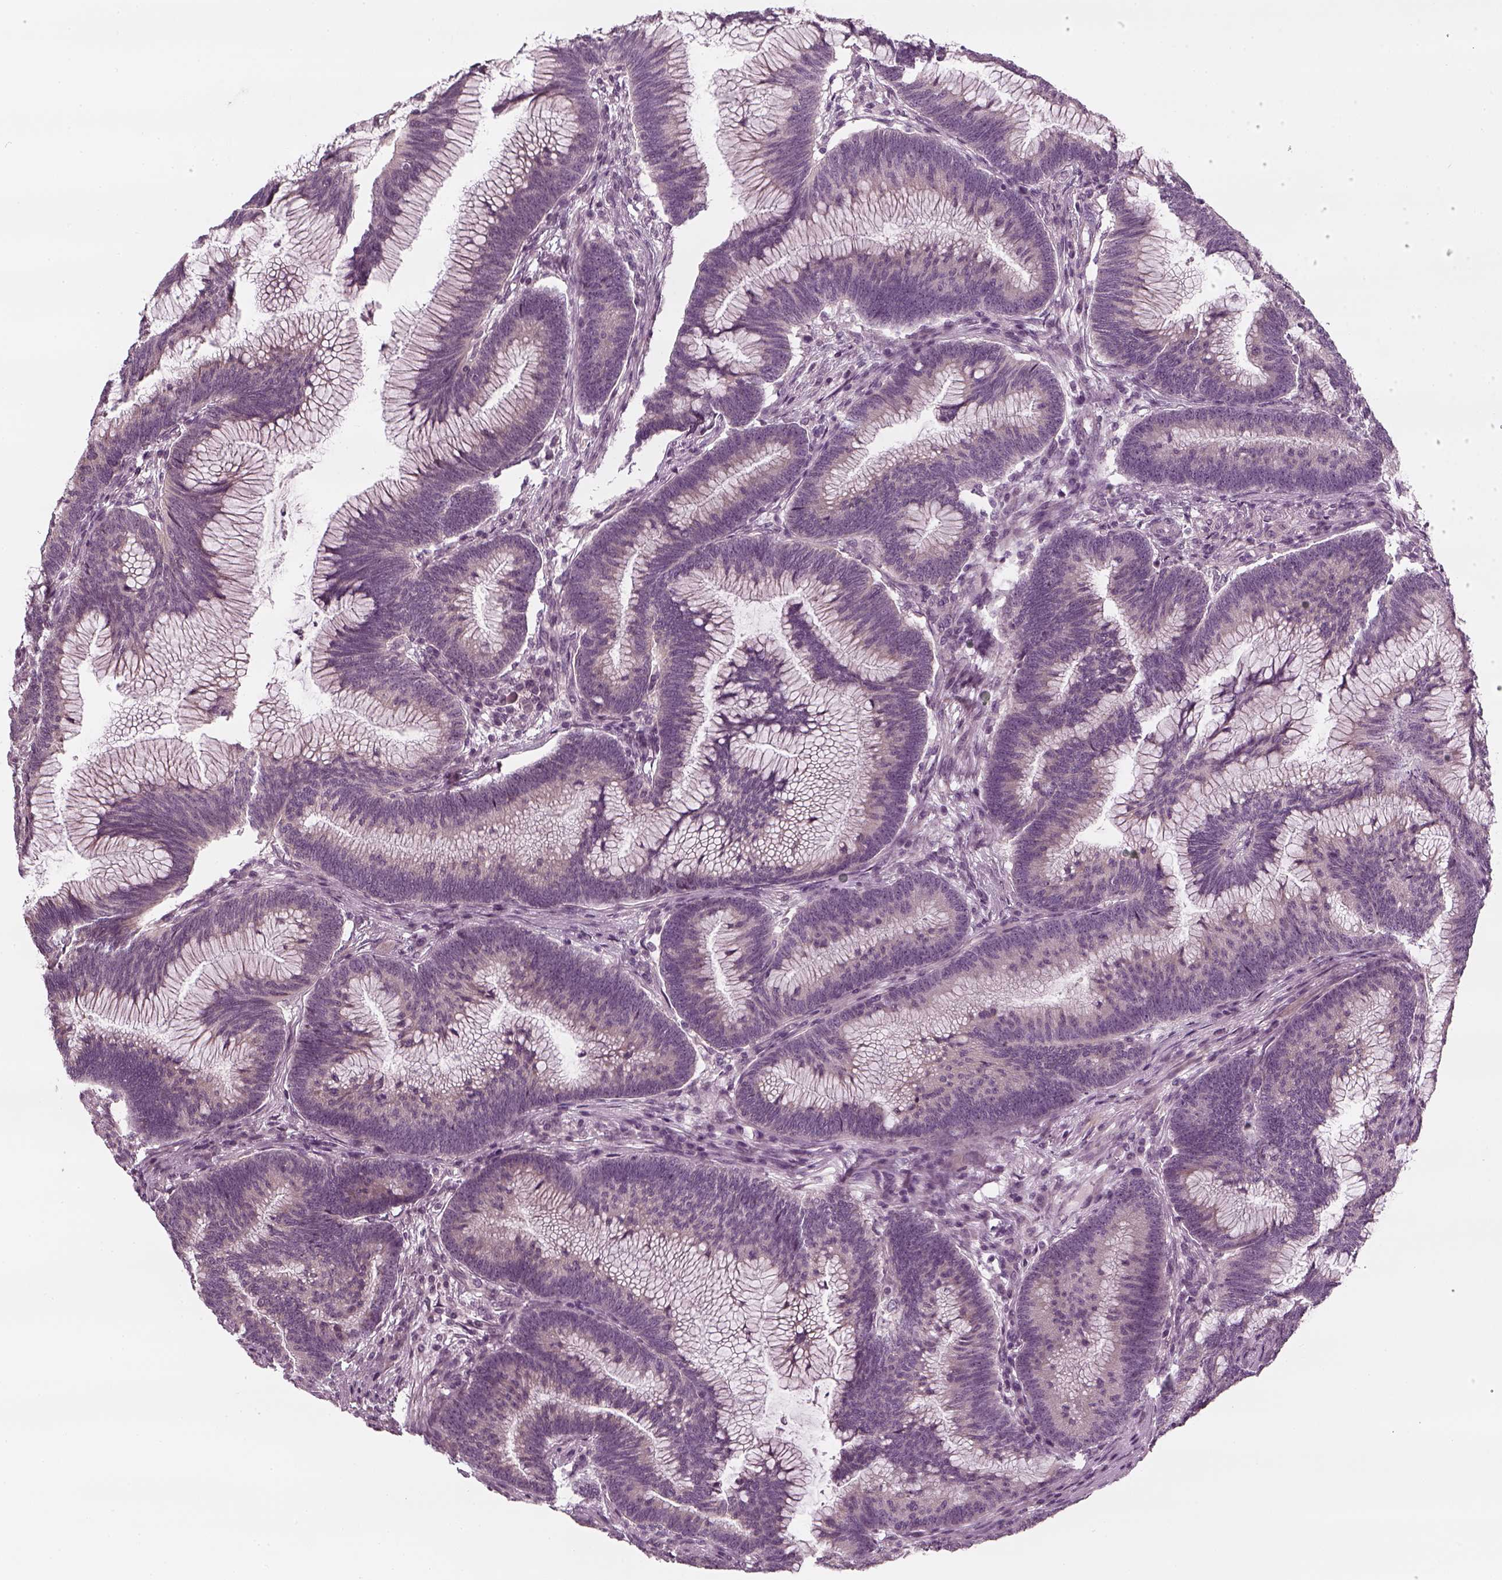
{"staining": {"intensity": "negative", "quantity": "none", "location": "none"}, "tissue": "colorectal cancer", "cell_type": "Tumor cells", "image_type": "cancer", "snomed": [{"axis": "morphology", "description": "Adenocarcinoma, NOS"}, {"axis": "topography", "description": "Colon"}], "caption": "This histopathology image is of adenocarcinoma (colorectal) stained with IHC to label a protein in brown with the nuclei are counter-stained blue. There is no positivity in tumor cells.", "gene": "PNMT", "patient": {"sex": "female", "age": 78}}